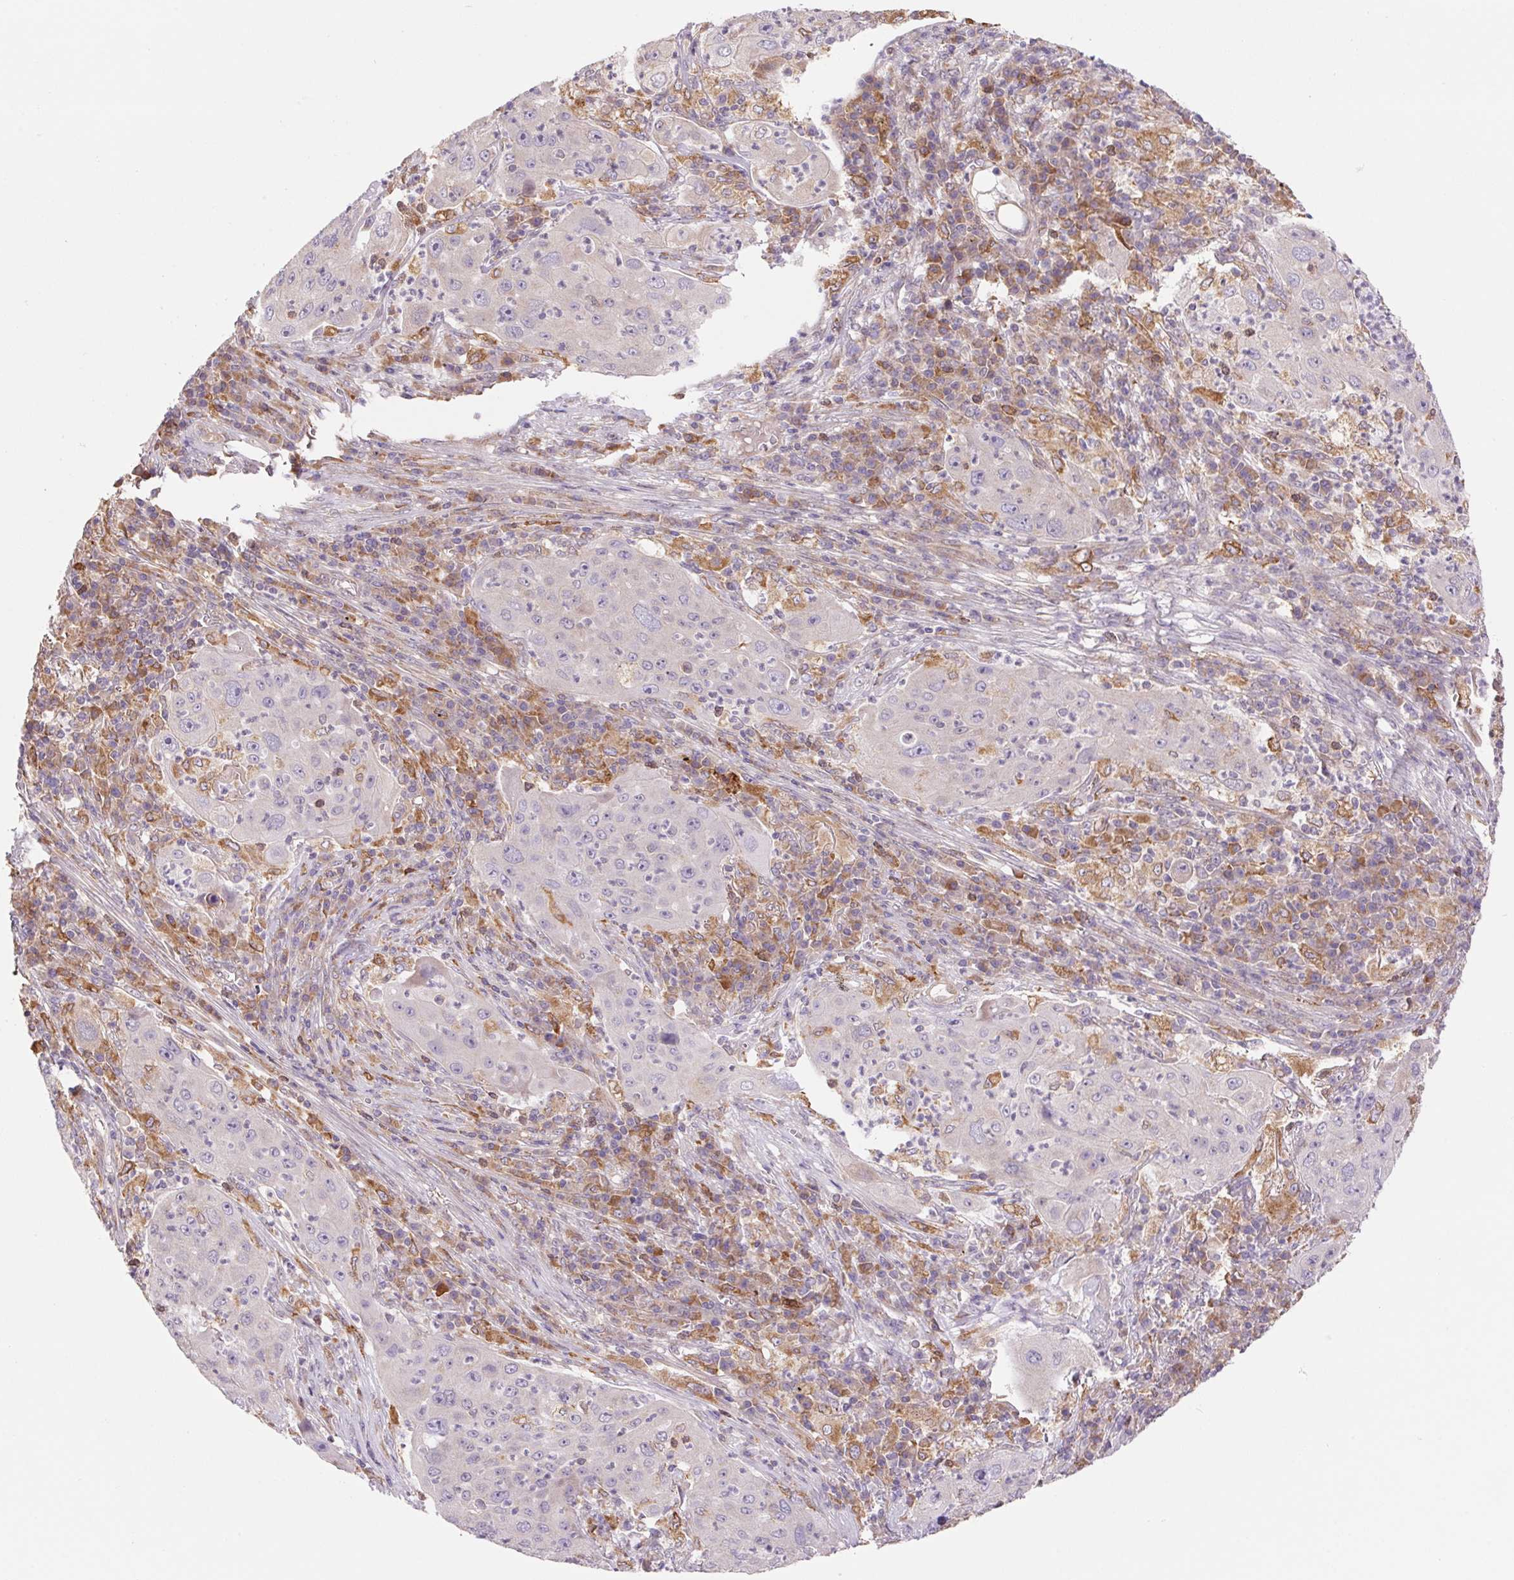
{"staining": {"intensity": "negative", "quantity": "none", "location": "none"}, "tissue": "lung cancer", "cell_type": "Tumor cells", "image_type": "cancer", "snomed": [{"axis": "morphology", "description": "Squamous cell carcinoma, NOS"}, {"axis": "topography", "description": "Lung"}], "caption": "Tumor cells are negative for protein expression in human squamous cell carcinoma (lung). The staining was performed using DAB to visualize the protein expression in brown, while the nuclei were stained in blue with hematoxylin (Magnification: 20x).", "gene": "KLHL20", "patient": {"sex": "female", "age": 59}}